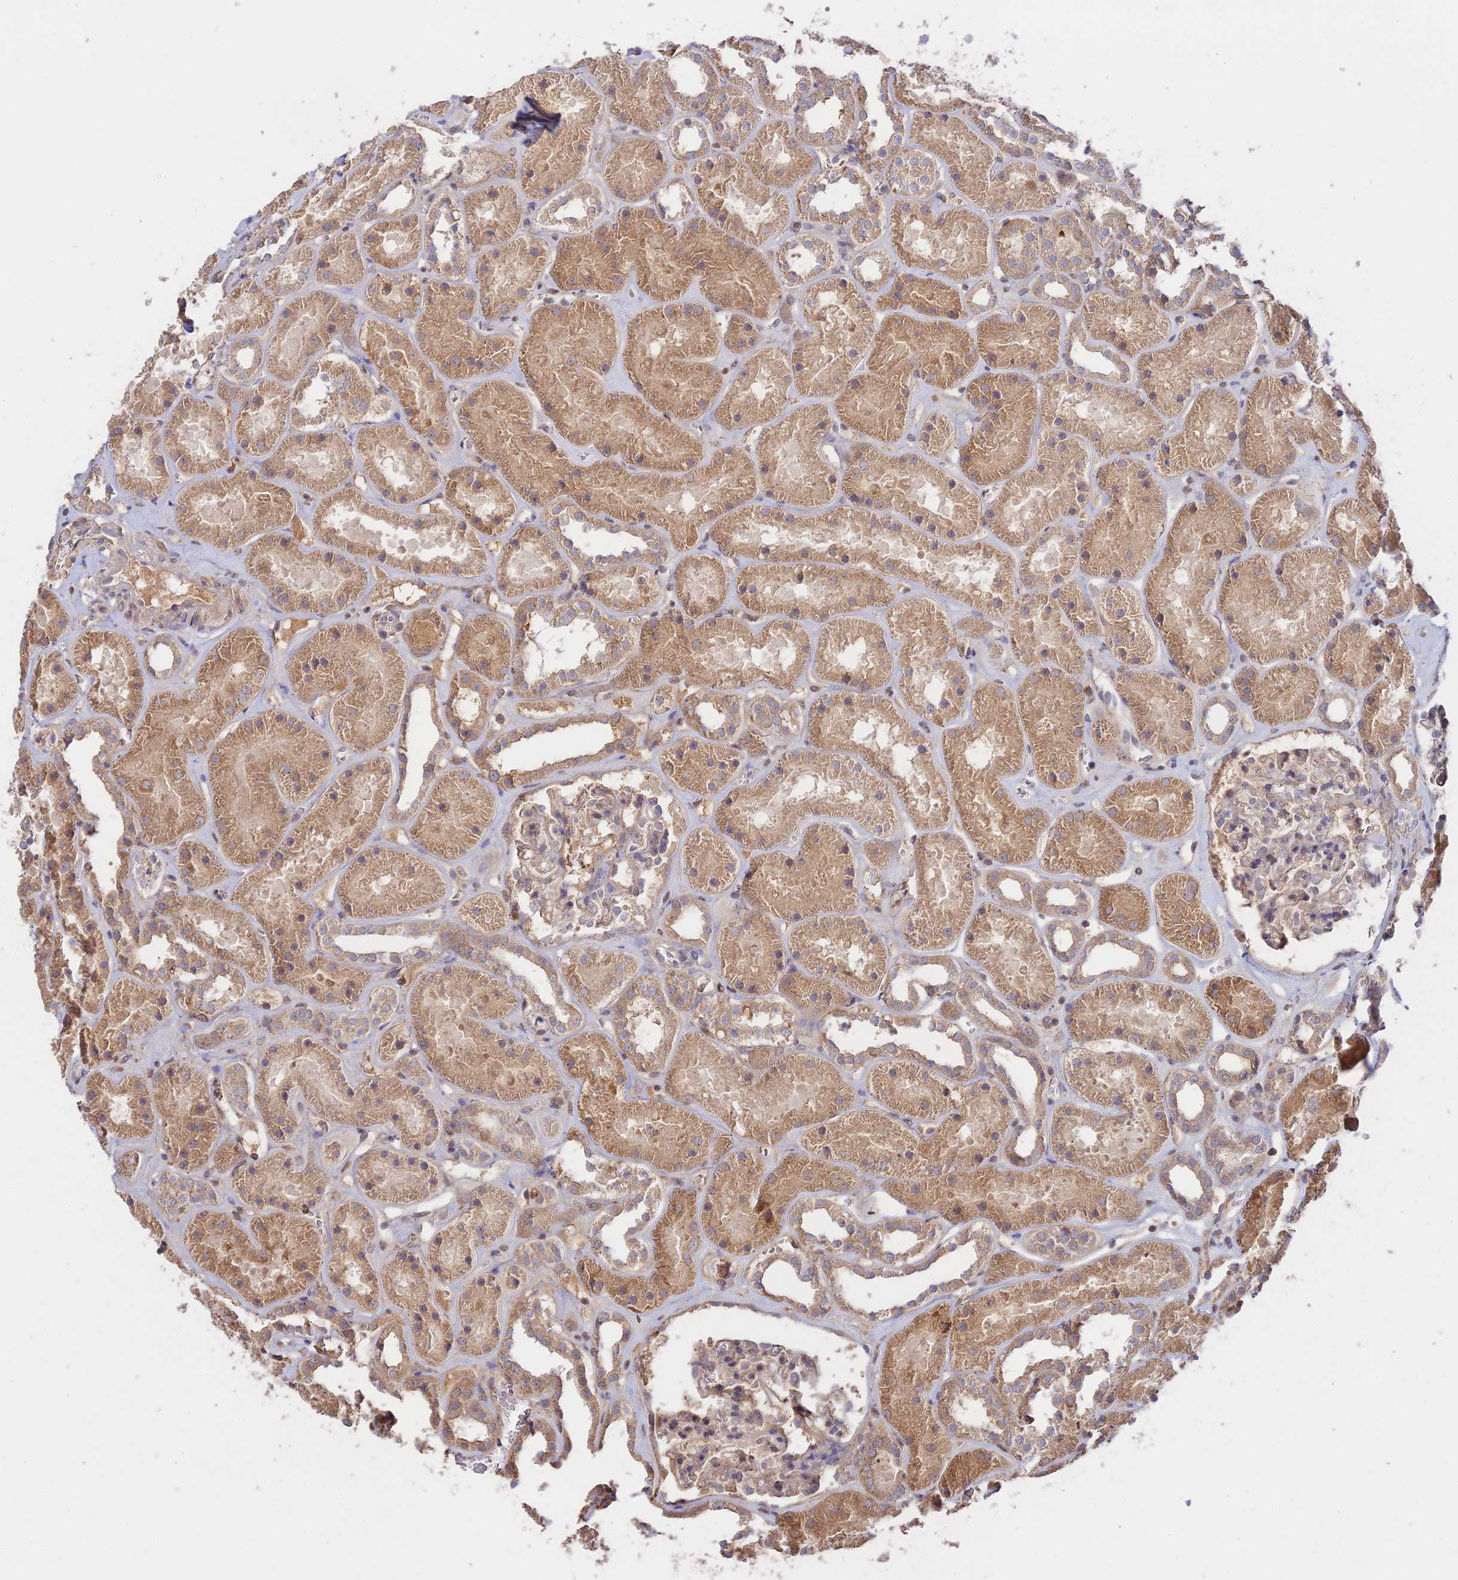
{"staining": {"intensity": "weak", "quantity": "25%-75%", "location": "cytoplasmic/membranous"}, "tissue": "kidney", "cell_type": "Cells in glomeruli", "image_type": "normal", "snomed": [{"axis": "morphology", "description": "Normal tissue, NOS"}, {"axis": "topography", "description": "Kidney"}], "caption": "A micrograph of kidney stained for a protein displays weak cytoplasmic/membranous brown staining in cells in glomeruli. The staining is performed using DAB (3,3'-diaminobenzidine) brown chromogen to label protein expression. The nuclei are counter-stained blue using hematoxylin.", "gene": "CLCF1", "patient": {"sex": "female", "age": 41}}